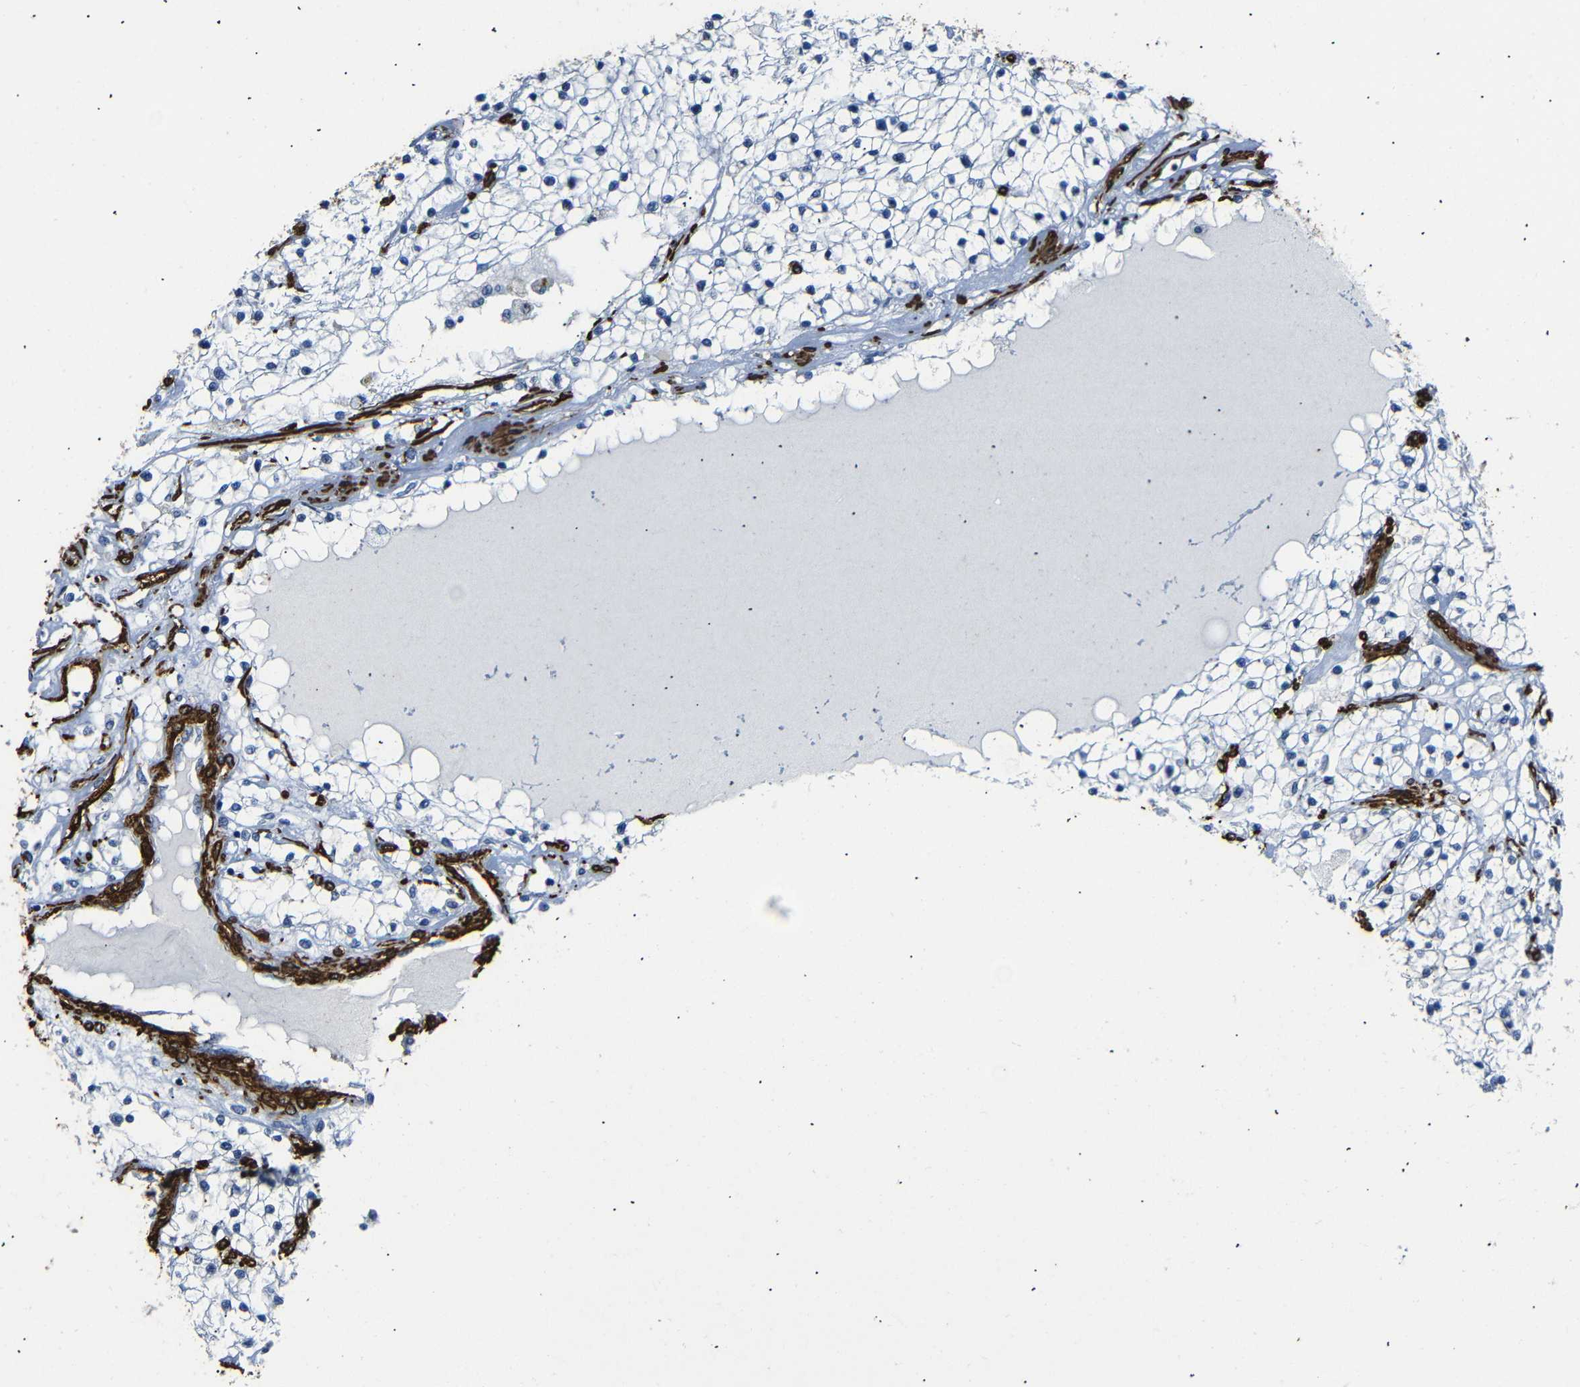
{"staining": {"intensity": "negative", "quantity": "none", "location": "none"}, "tissue": "renal cancer", "cell_type": "Tumor cells", "image_type": "cancer", "snomed": [{"axis": "morphology", "description": "Adenocarcinoma, NOS"}, {"axis": "topography", "description": "Kidney"}], "caption": "A micrograph of human renal cancer is negative for staining in tumor cells. The staining is performed using DAB (3,3'-diaminobenzidine) brown chromogen with nuclei counter-stained in using hematoxylin.", "gene": "ACTA2", "patient": {"sex": "male", "age": 68}}